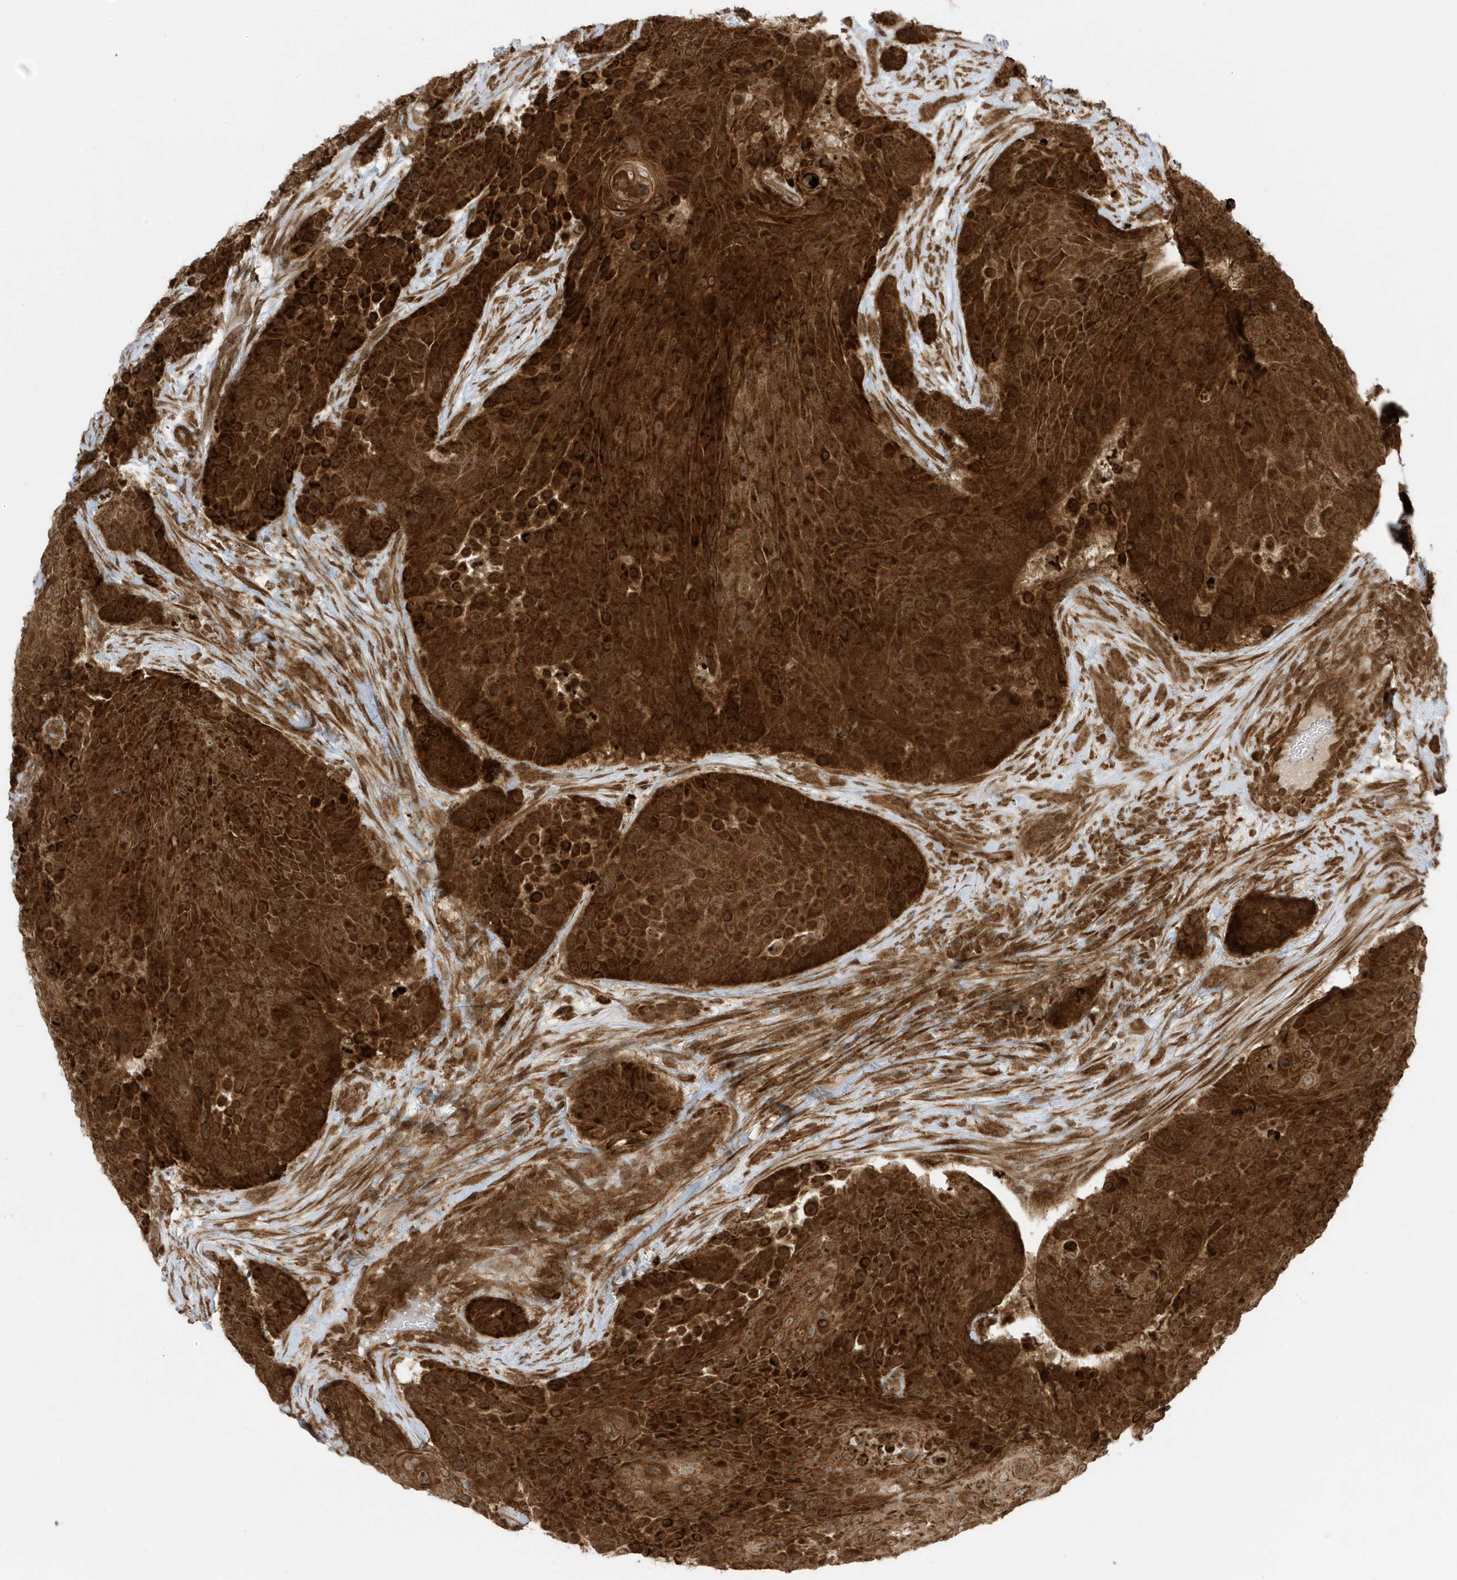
{"staining": {"intensity": "strong", "quantity": ">75%", "location": "cytoplasmic/membranous"}, "tissue": "urothelial cancer", "cell_type": "Tumor cells", "image_type": "cancer", "snomed": [{"axis": "morphology", "description": "Urothelial carcinoma, High grade"}, {"axis": "topography", "description": "Urinary bladder"}], "caption": "The micrograph shows a brown stain indicating the presence of a protein in the cytoplasmic/membranous of tumor cells in urothelial cancer.", "gene": "DHX36", "patient": {"sex": "female", "age": 63}}